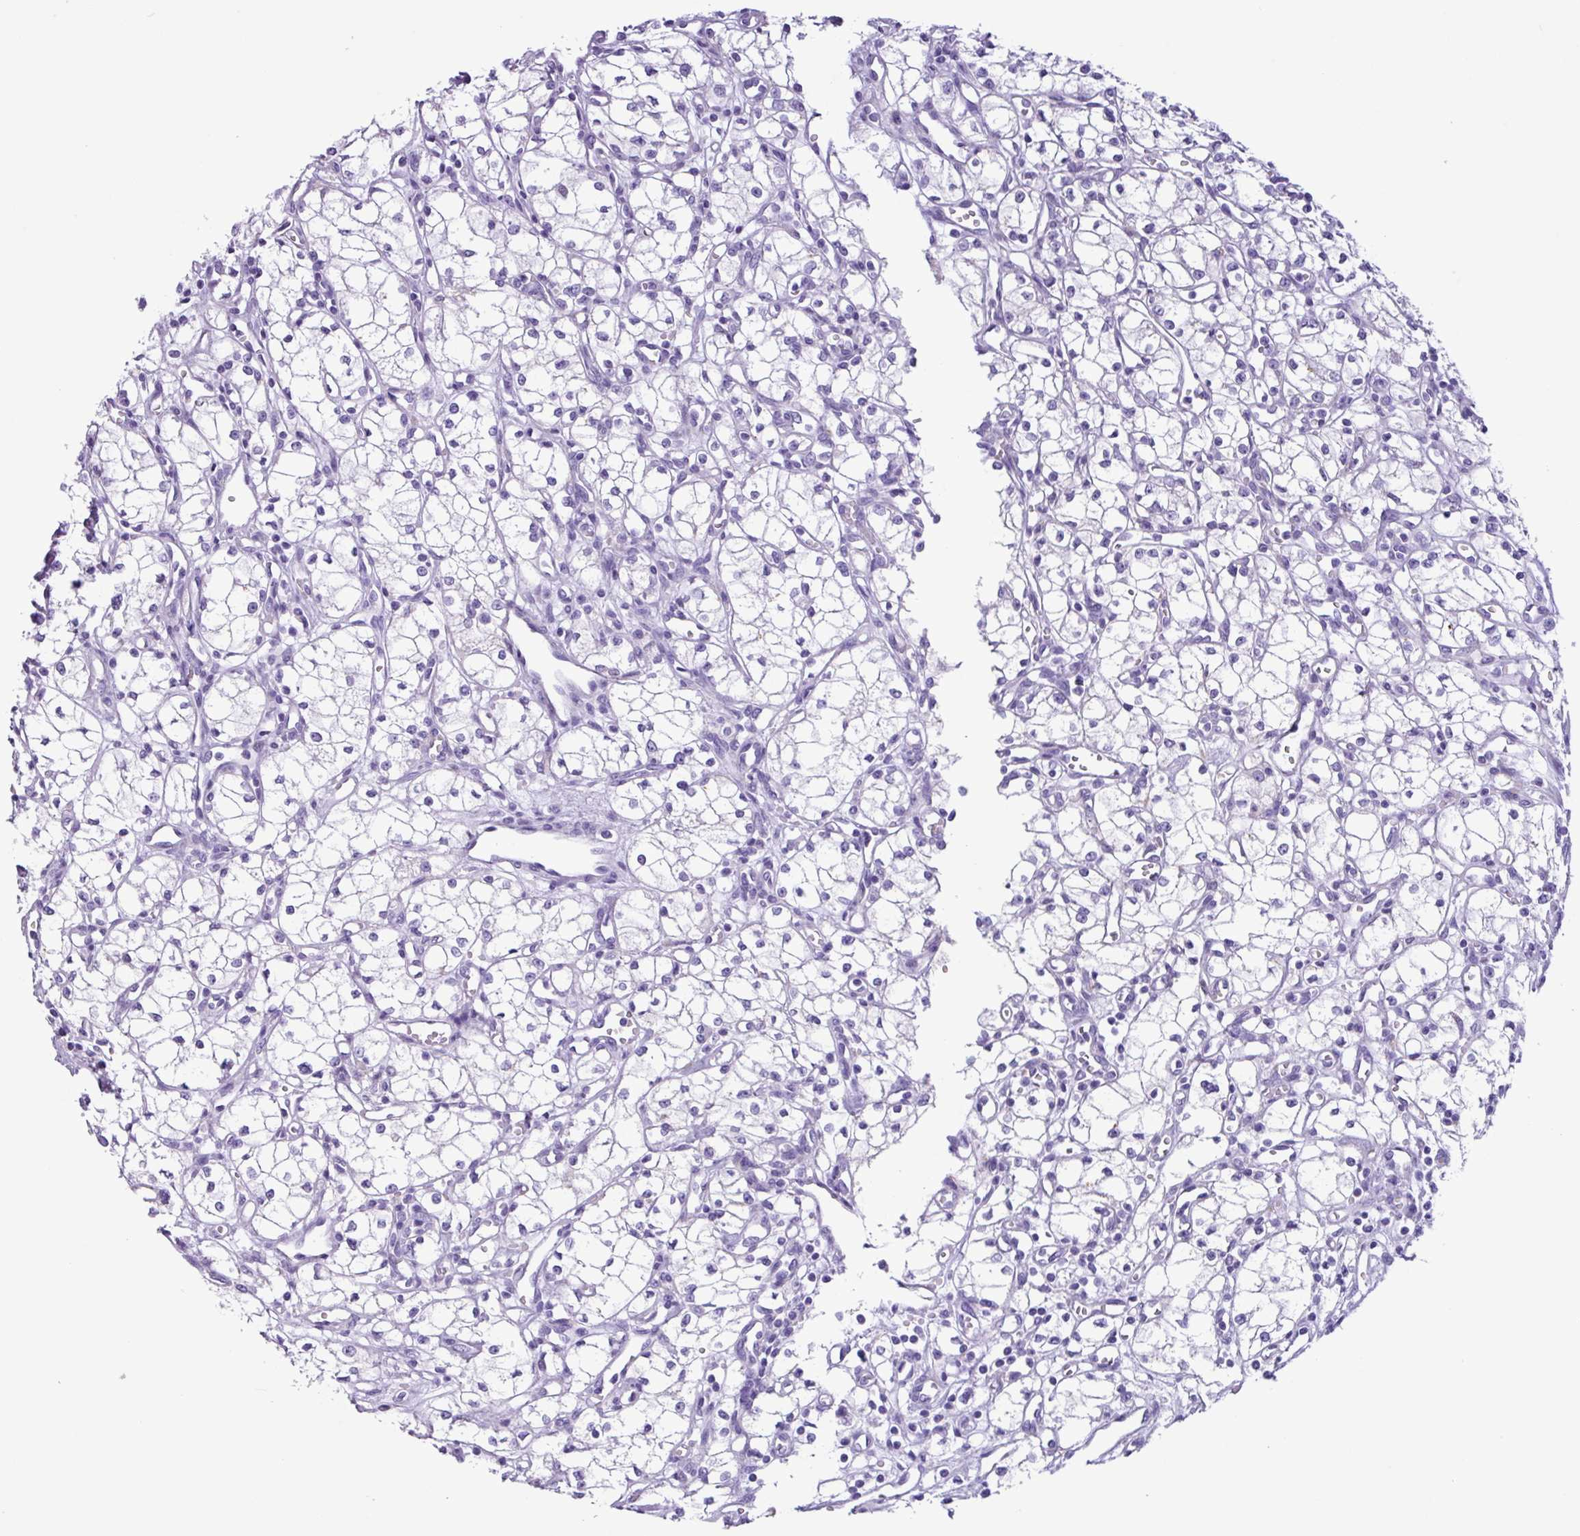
{"staining": {"intensity": "negative", "quantity": "none", "location": "none"}, "tissue": "renal cancer", "cell_type": "Tumor cells", "image_type": "cancer", "snomed": [{"axis": "morphology", "description": "Adenocarcinoma, NOS"}, {"axis": "topography", "description": "Kidney"}], "caption": "This photomicrograph is of renal cancer stained with immunohistochemistry (IHC) to label a protein in brown with the nuclei are counter-stained blue. There is no staining in tumor cells.", "gene": "AGO3", "patient": {"sex": "male", "age": 59}}